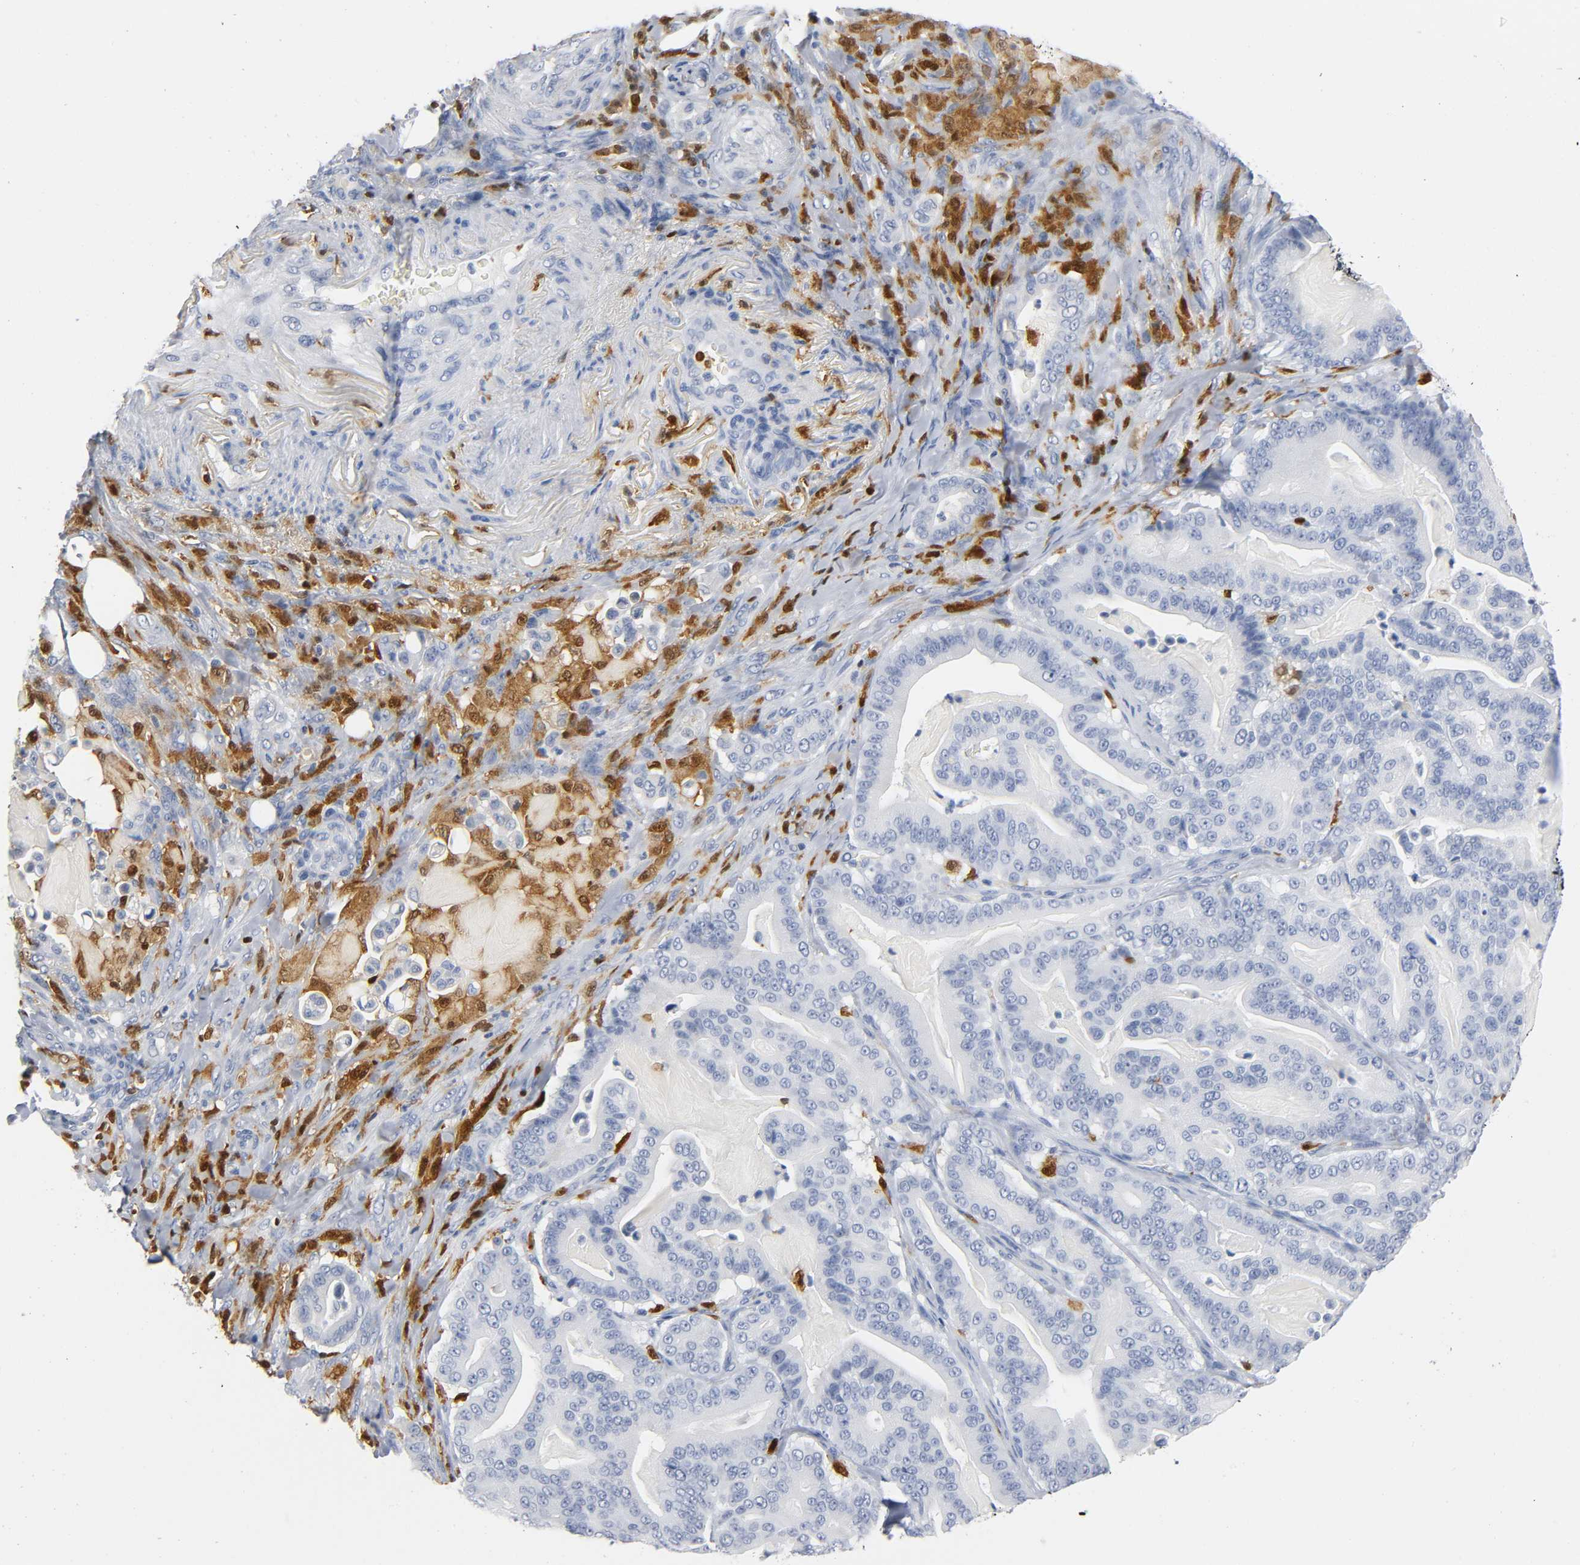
{"staining": {"intensity": "negative", "quantity": "none", "location": "none"}, "tissue": "pancreatic cancer", "cell_type": "Tumor cells", "image_type": "cancer", "snomed": [{"axis": "morphology", "description": "Adenocarcinoma, NOS"}, {"axis": "topography", "description": "Pancreas"}], "caption": "Image shows no significant protein staining in tumor cells of adenocarcinoma (pancreatic).", "gene": "DOK2", "patient": {"sex": "male", "age": 63}}